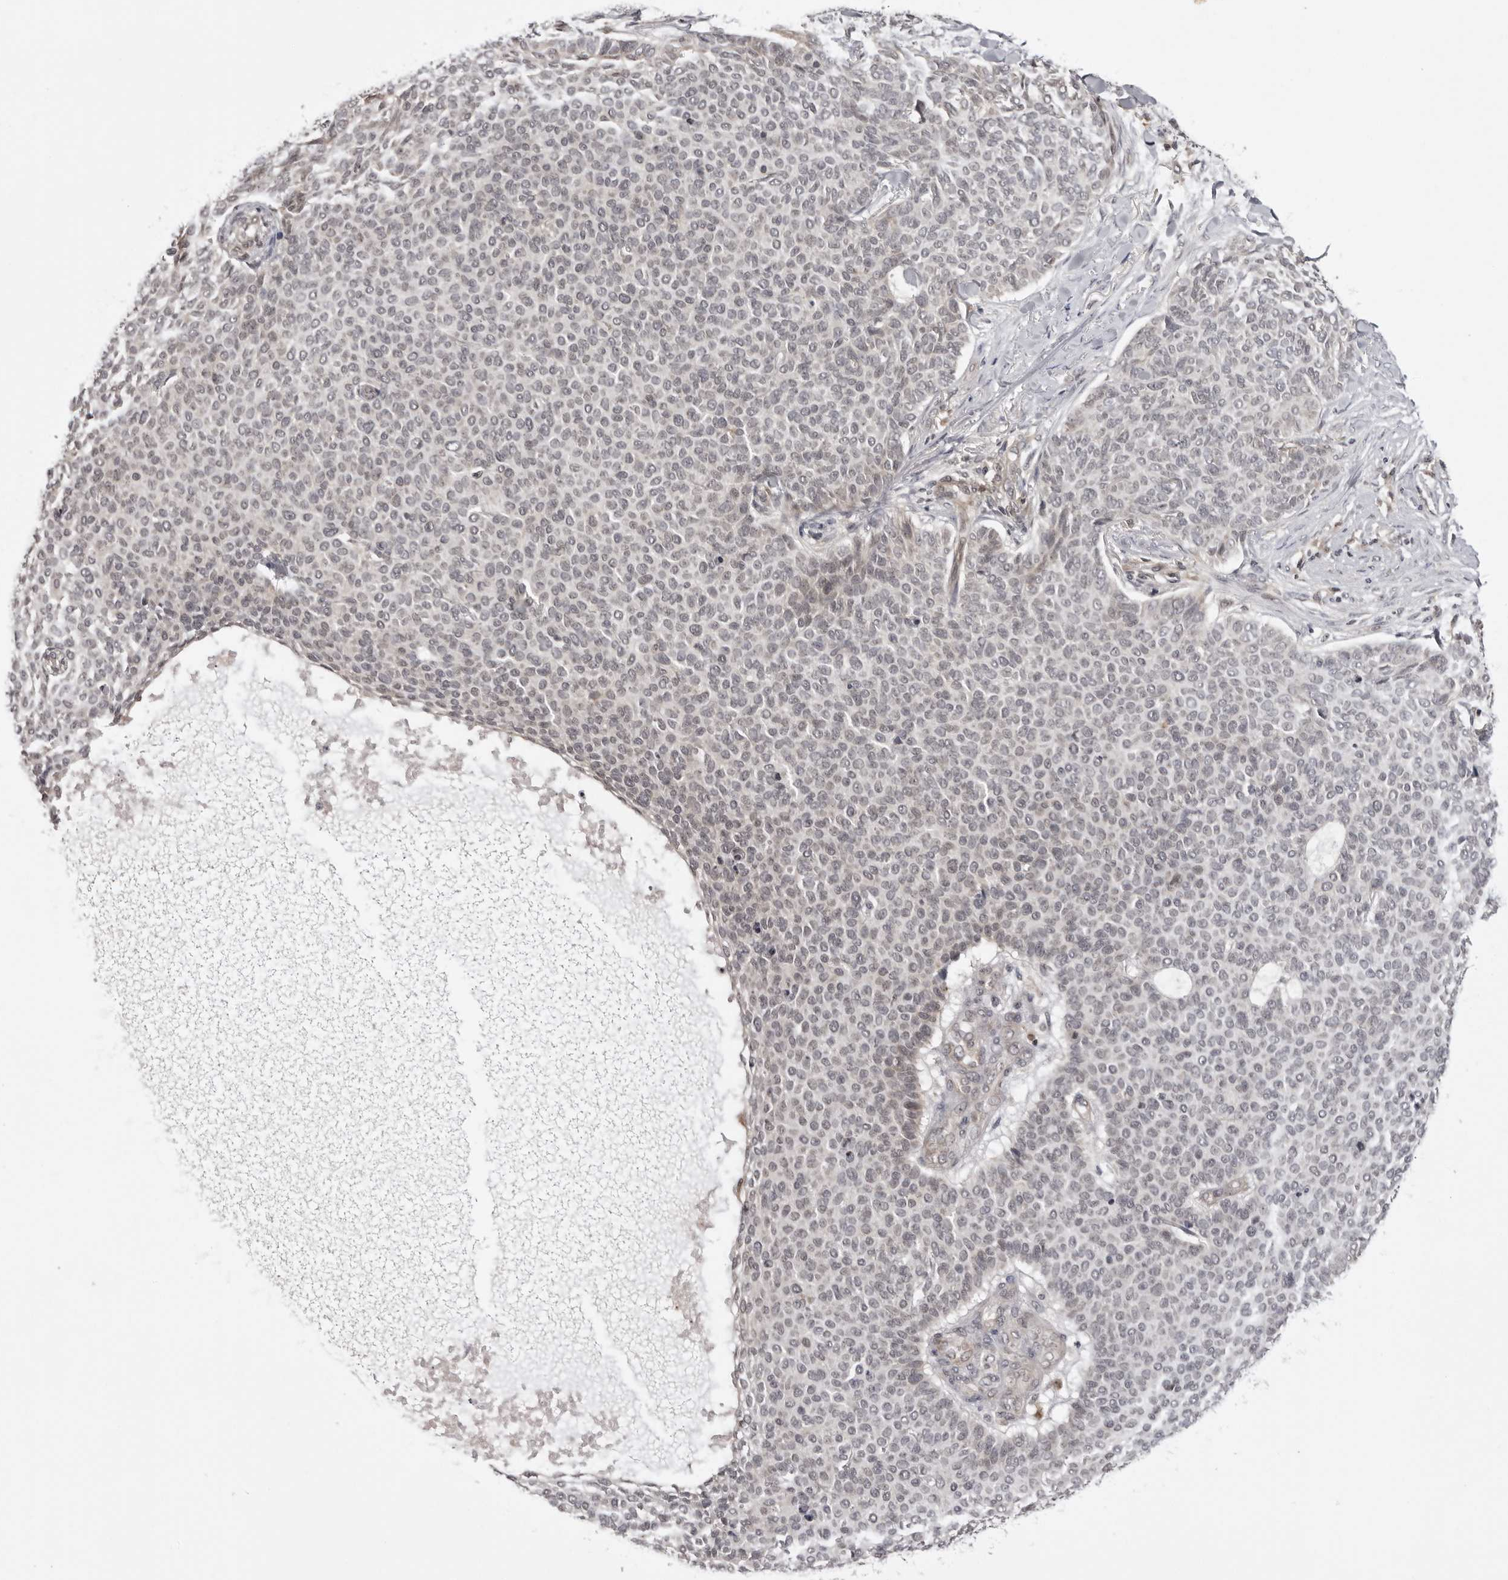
{"staining": {"intensity": "negative", "quantity": "none", "location": "none"}, "tissue": "skin cancer", "cell_type": "Tumor cells", "image_type": "cancer", "snomed": [{"axis": "morphology", "description": "Normal tissue, NOS"}, {"axis": "morphology", "description": "Basal cell carcinoma"}, {"axis": "topography", "description": "Skin"}], "caption": "High magnification brightfield microscopy of basal cell carcinoma (skin) stained with DAB (3,3'-diaminobenzidine) (brown) and counterstained with hematoxylin (blue): tumor cells show no significant expression.", "gene": "USP43", "patient": {"sex": "male", "age": 50}}